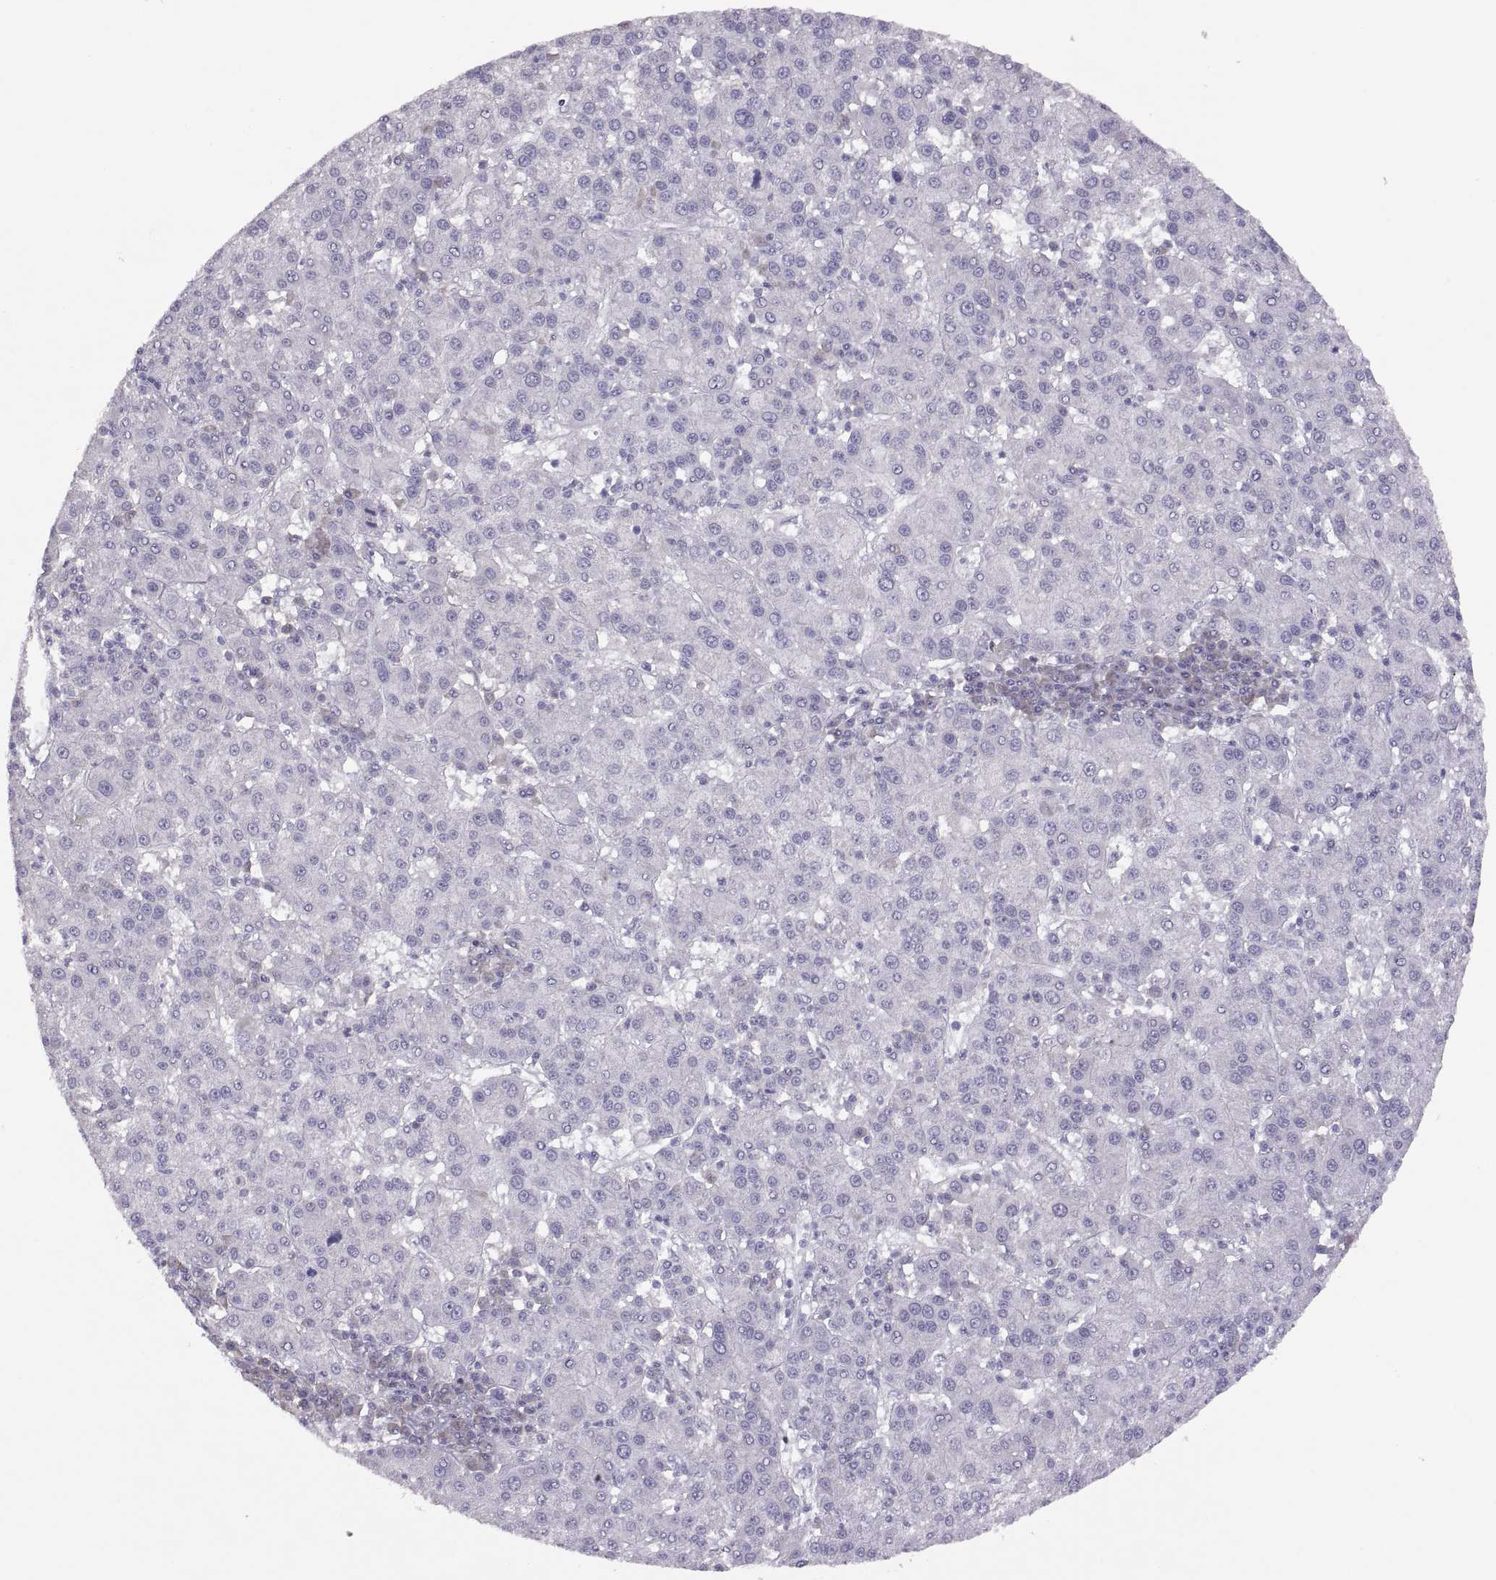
{"staining": {"intensity": "negative", "quantity": "none", "location": "none"}, "tissue": "liver cancer", "cell_type": "Tumor cells", "image_type": "cancer", "snomed": [{"axis": "morphology", "description": "Carcinoma, Hepatocellular, NOS"}, {"axis": "topography", "description": "Liver"}], "caption": "Photomicrograph shows no protein staining in tumor cells of liver hepatocellular carcinoma tissue.", "gene": "TBX19", "patient": {"sex": "female", "age": 60}}